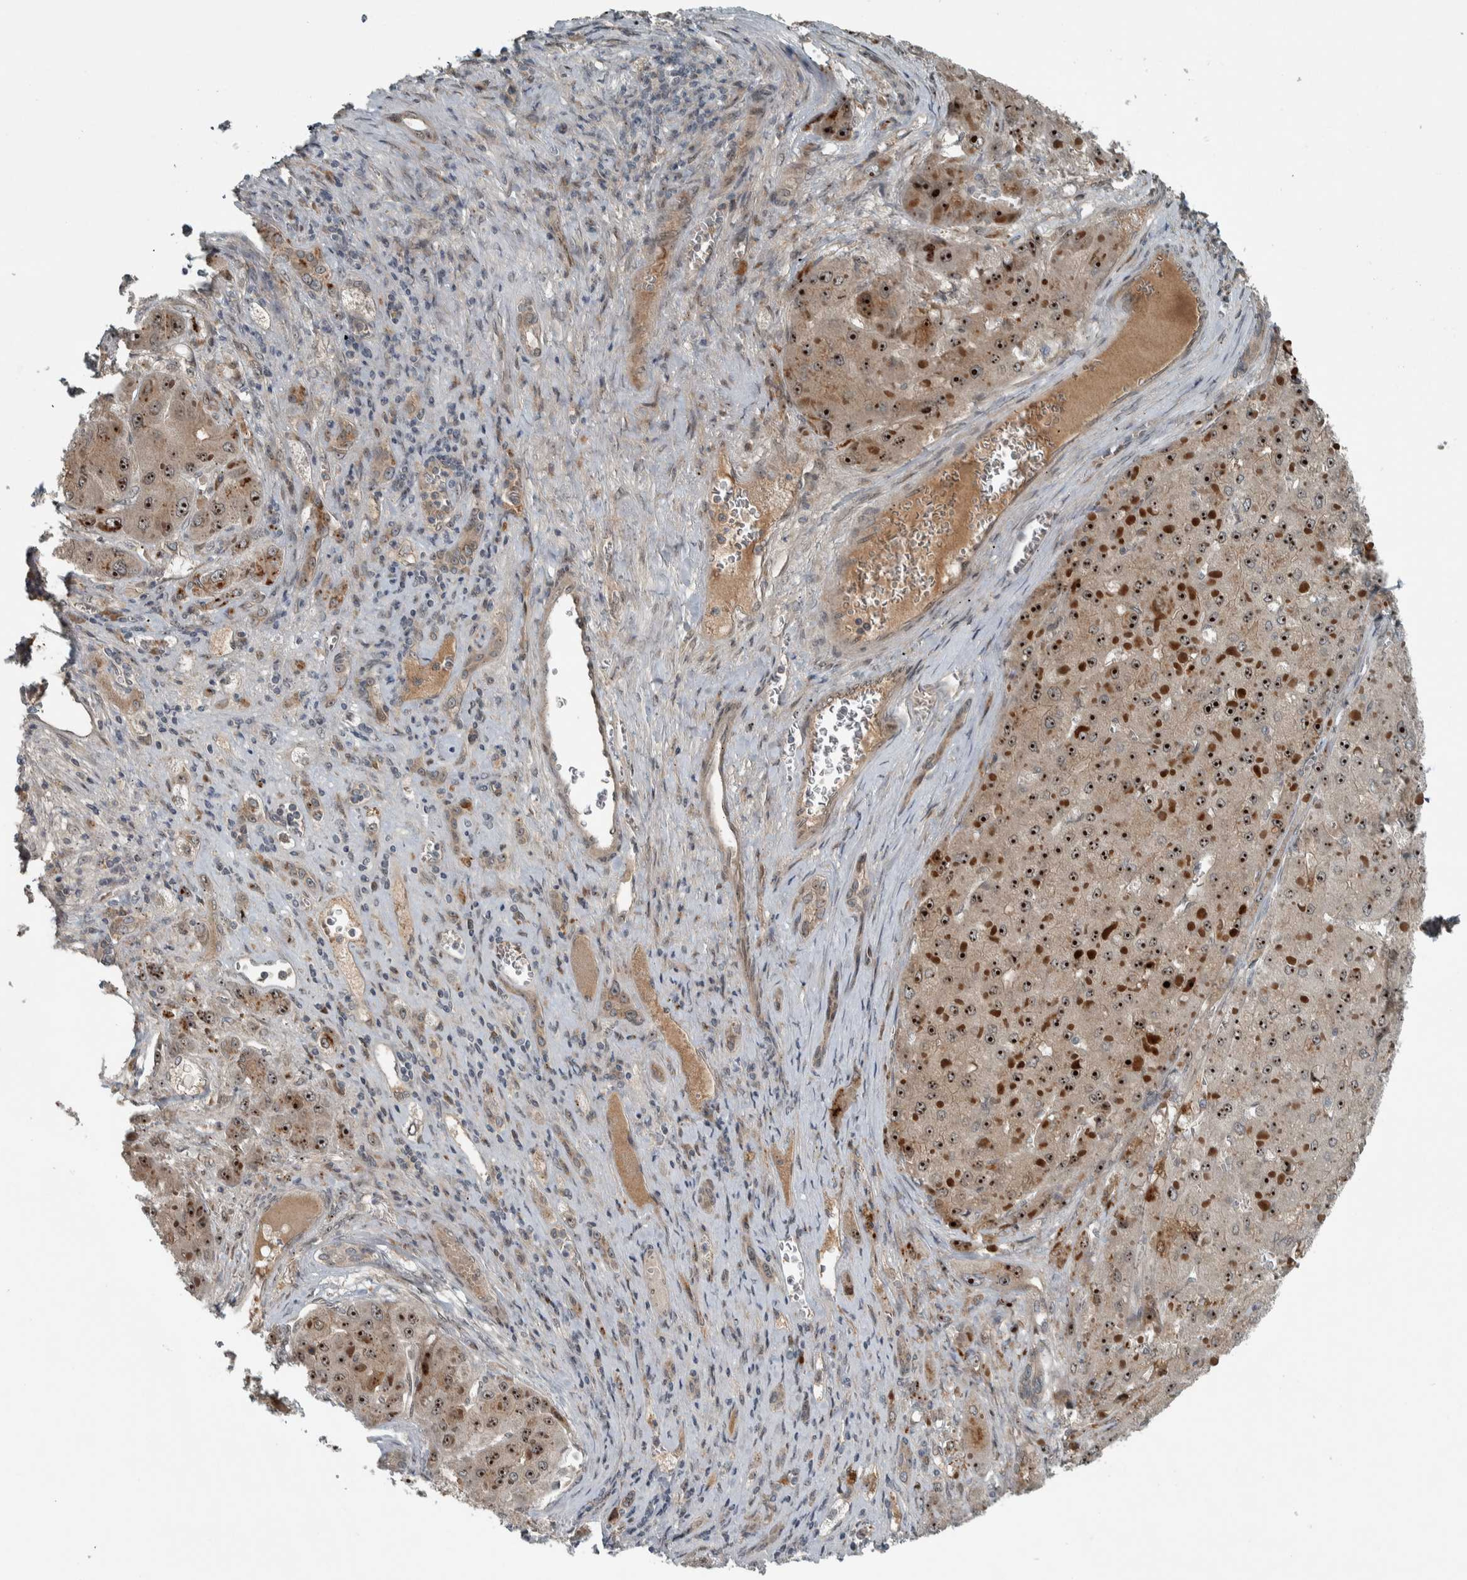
{"staining": {"intensity": "strong", "quantity": ">75%", "location": "nuclear"}, "tissue": "liver cancer", "cell_type": "Tumor cells", "image_type": "cancer", "snomed": [{"axis": "morphology", "description": "Carcinoma, Hepatocellular, NOS"}, {"axis": "topography", "description": "Liver"}], "caption": "A micrograph of liver cancer stained for a protein exhibits strong nuclear brown staining in tumor cells. The protein is shown in brown color, while the nuclei are stained blue.", "gene": "XPO5", "patient": {"sex": "female", "age": 73}}